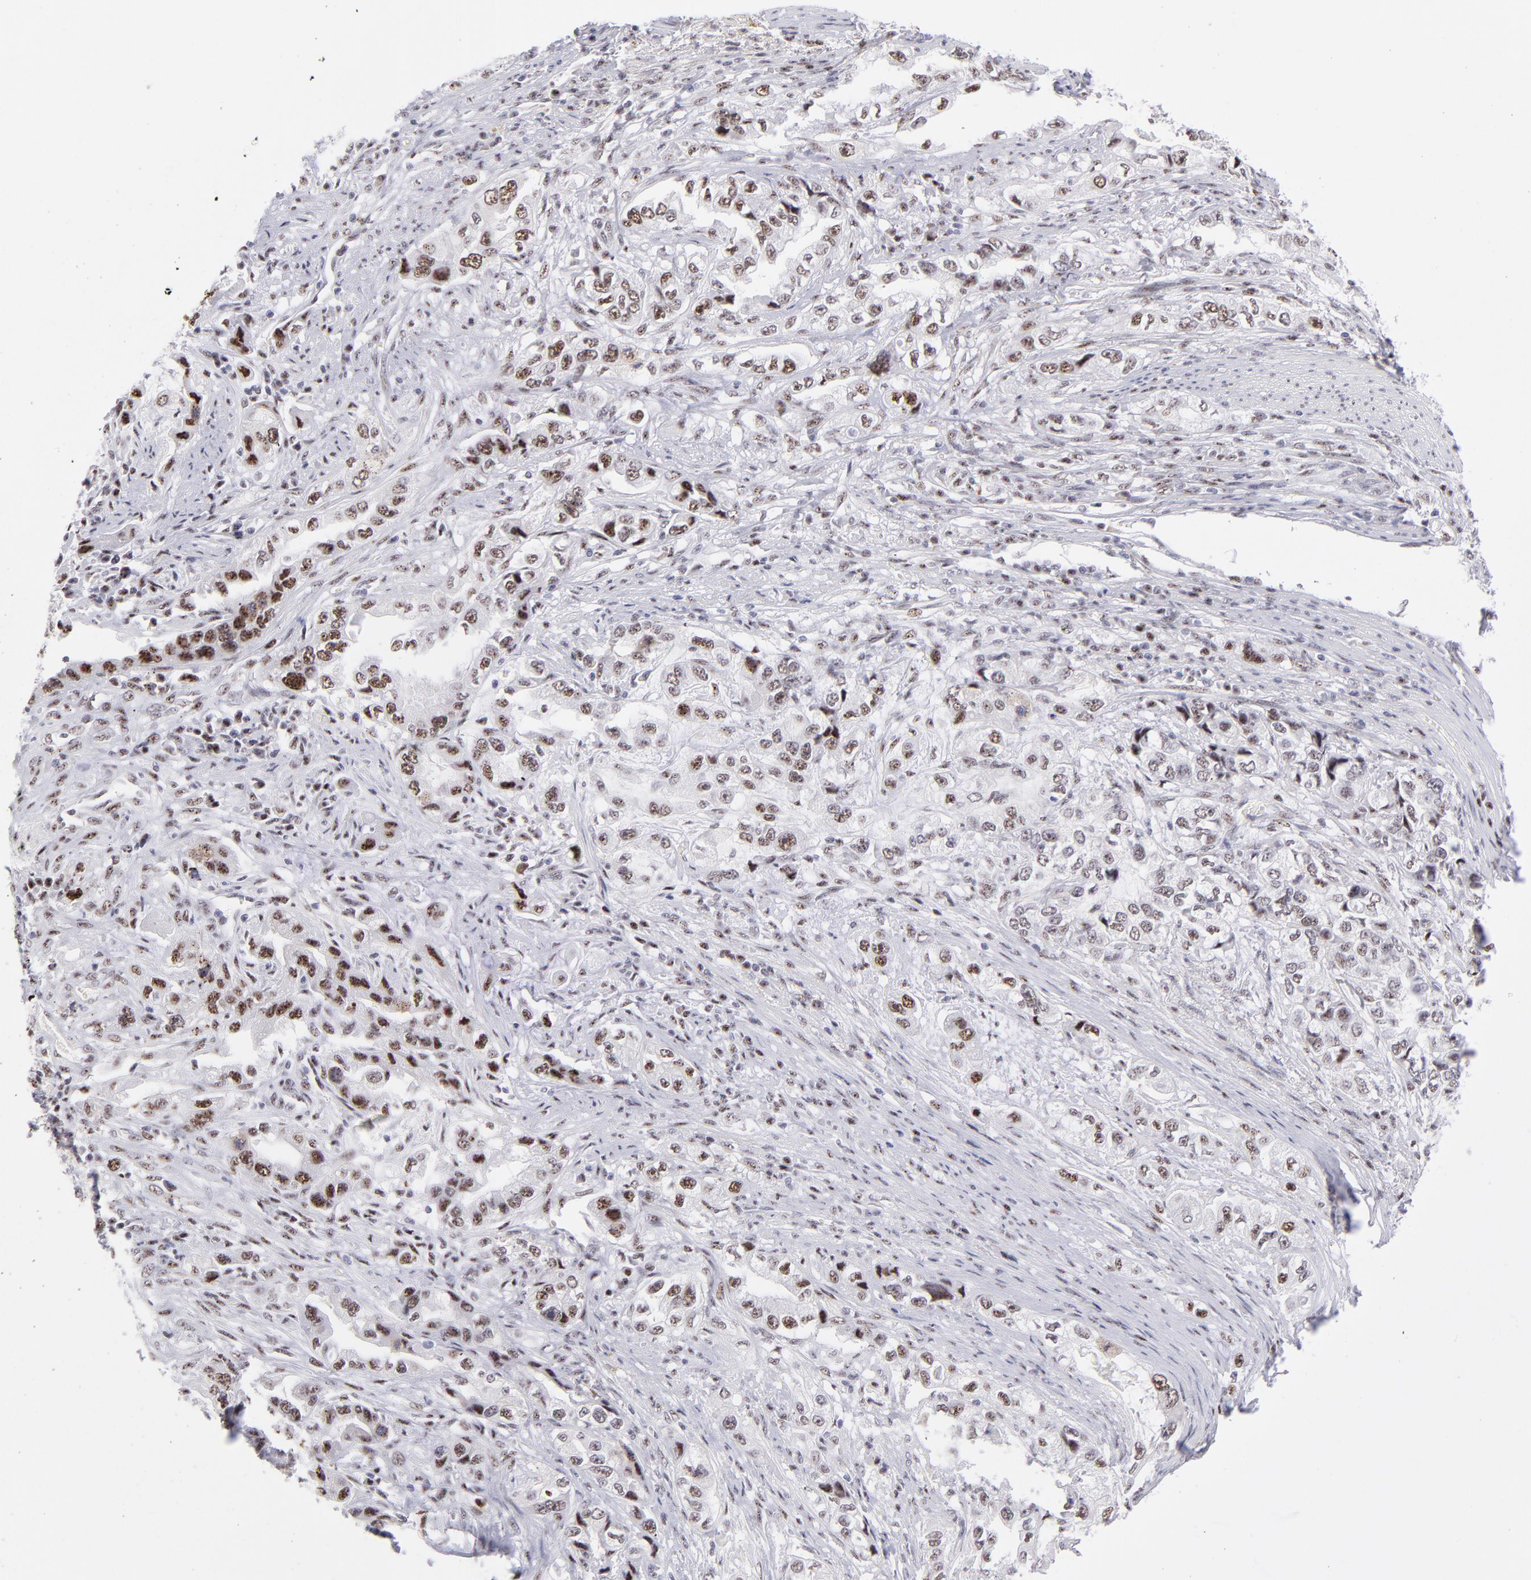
{"staining": {"intensity": "moderate", "quantity": ">75%", "location": "nuclear"}, "tissue": "stomach cancer", "cell_type": "Tumor cells", "image_type": "cancer", "snomed": [{"axis": "morphology", "description": "Adenocarcinoma, NOS"}, {"axis": "topography", "description": "Stomach, lower"}], "caption": "A high-resolution histopathology image shows immunohistochemistry (IHC) staining of adenocarcinoma (stomach), which reveals moderate nuclear expression in approximately >75% of tumor cells.", "gene": "CDC25C", "patient": {"sex": "female", "age": 93}}